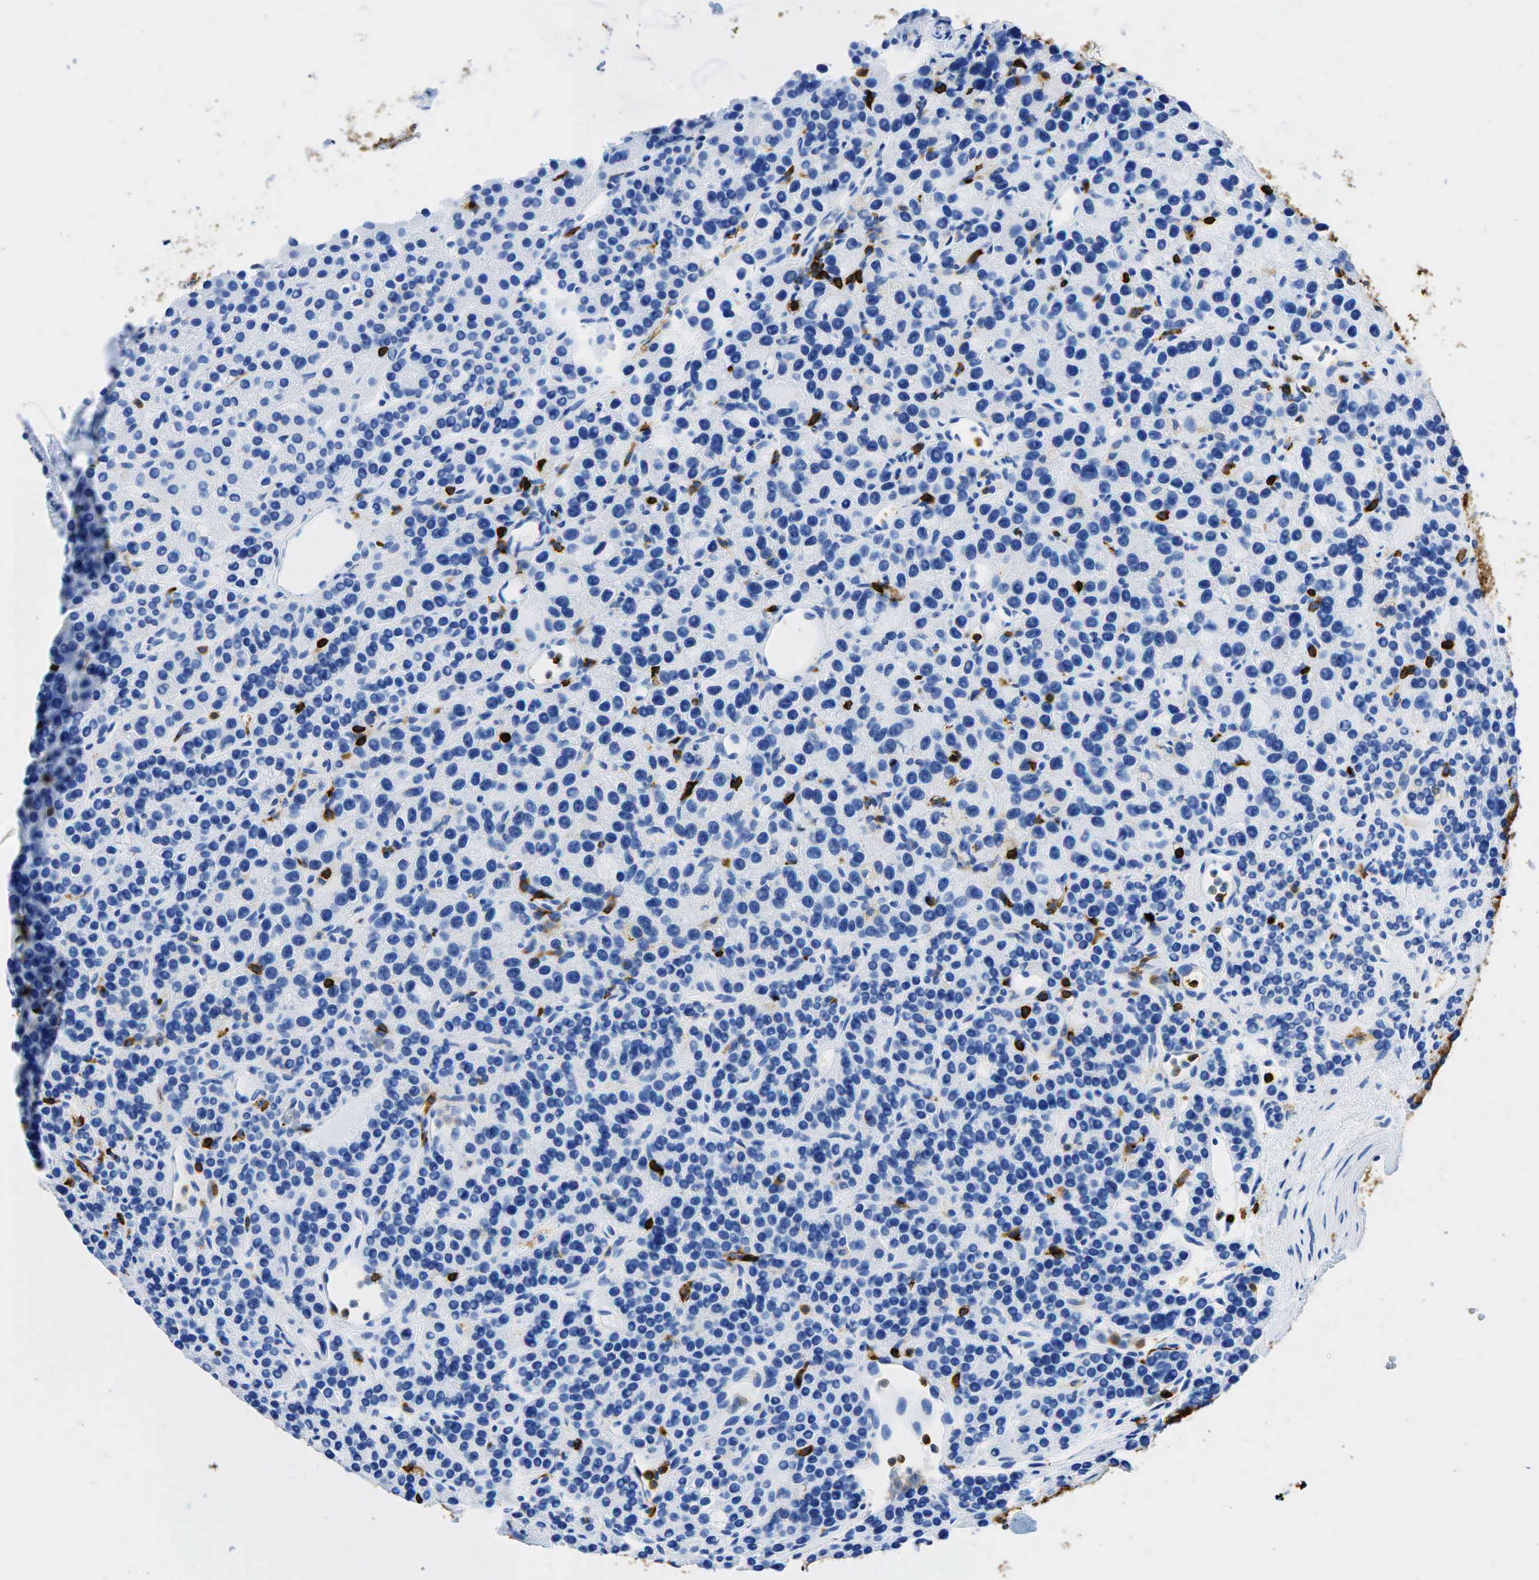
{"staining": {"intensity": "negative", "quantity": "none", "location": "none"}, "tissue": "parathyroid gland", "cell_type": "Glandular cells", "image_type": "normal", "snomed": [{"axis": "morphology", "description": "Normal tissue, NOS"}, {"axis": "topography", "description": "Parathyroid gland"}], "caption": "Micrograph shows no significant protein expression in glandular cells of benign parathyroid gland.", "gene": "PTPRC", "patient": {"sex": "female", "age": 64}}